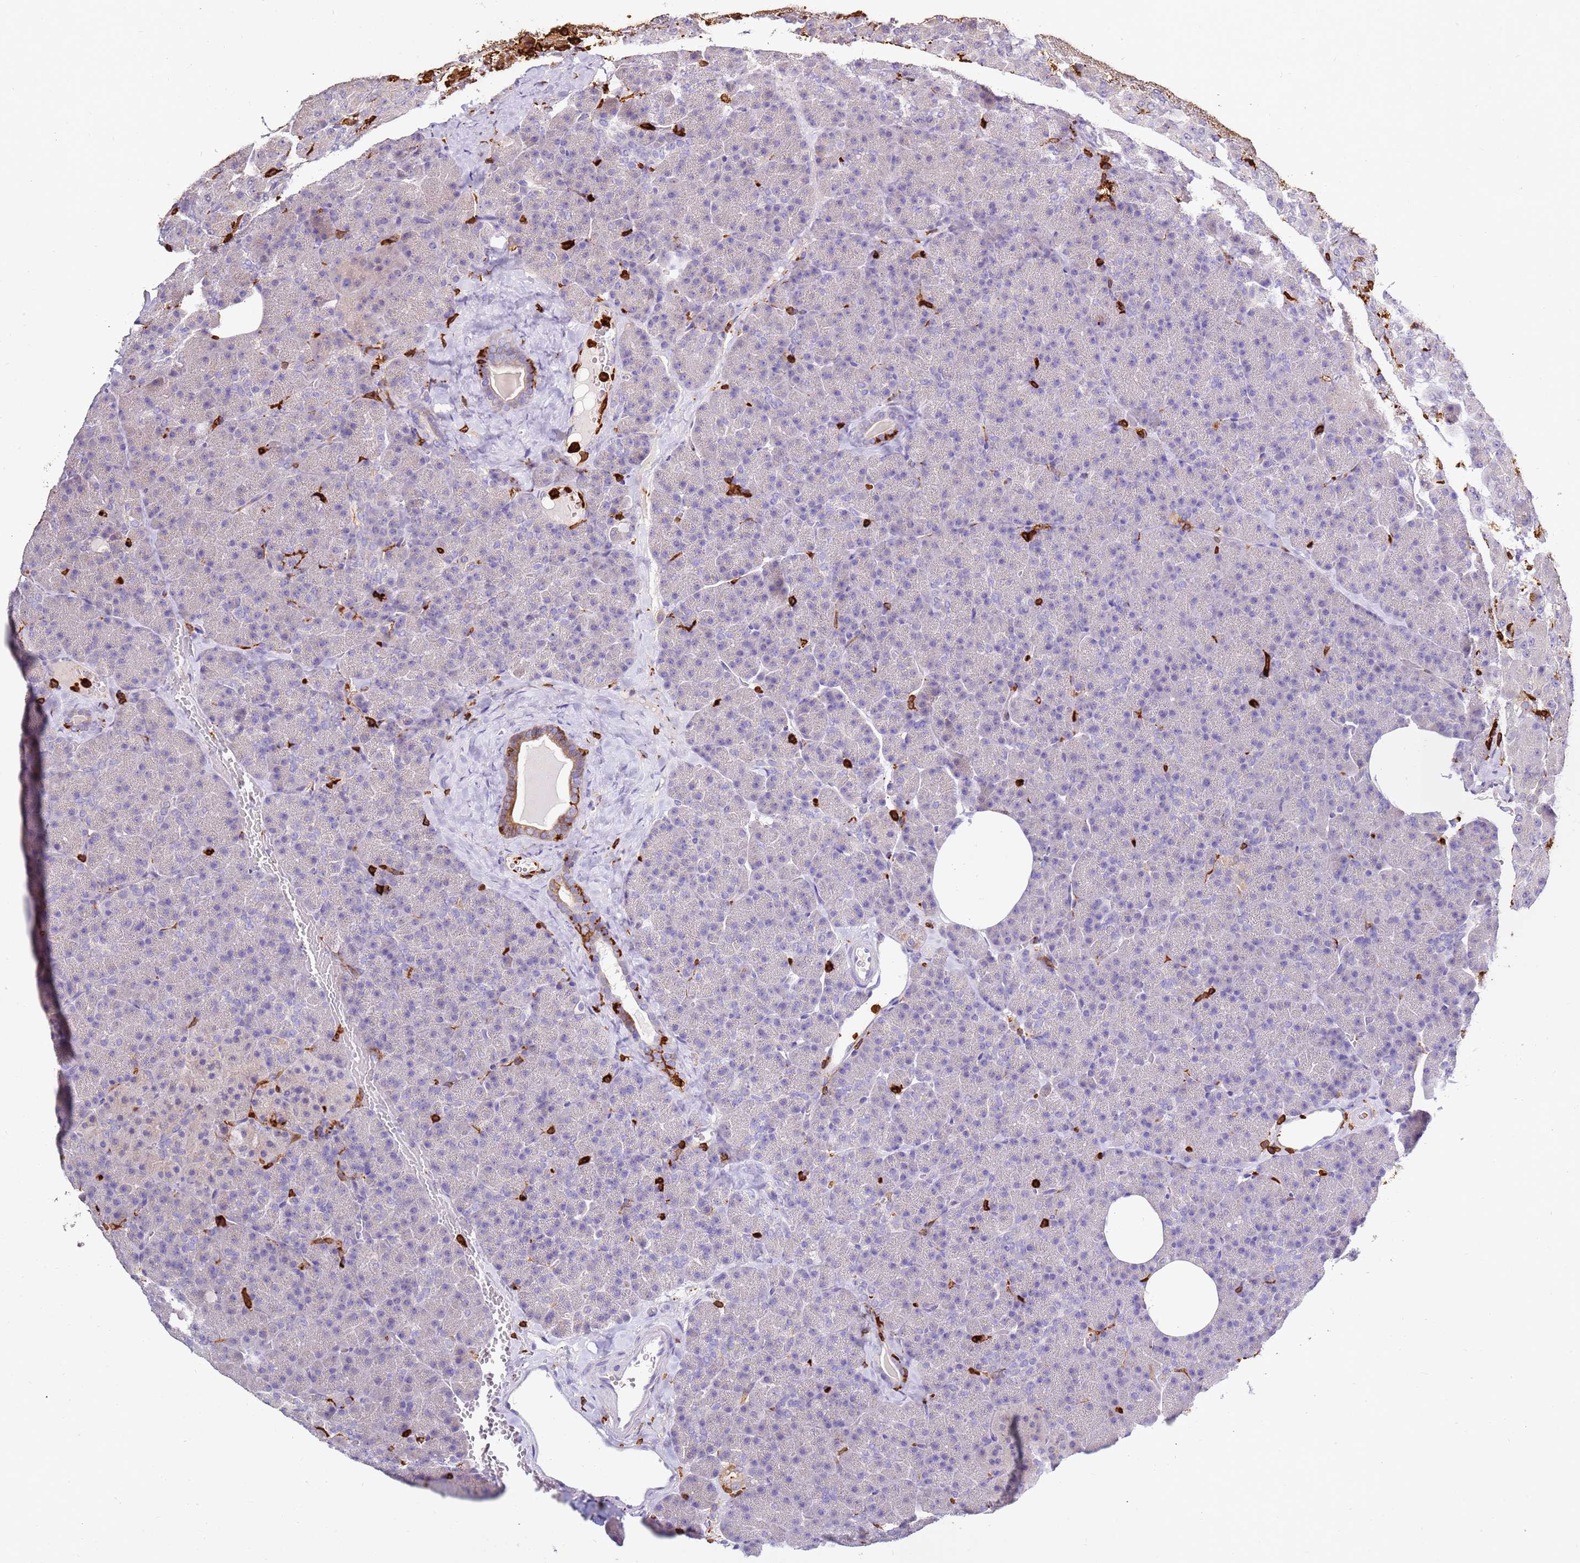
{"staining": {"intensity": "negative", "quantity": "none", "location": "none"}, "tissue": "pancreas", "cell_type": "Exocrine glandular cells", "image_type": "normal", "snomed": [{"axis": "morphology", "description": "Normal tissue, NOS"}, {"axis": "morphology", "description": "Carcinoid, malignant, NOS"}, {"axis": "topography", "description": "Pancreas"}], "caption": "Exocrine glandular cells show no significant protein staining in normal pancreas. (Stains: DAB (3,3'-diaminobenzidine) immunohistochemistry with hematoxylin counter stain, Microscopy: brightfield microscopy at high magnification).", "gene": "CORO1A", "patient": {"sex": "female", "age": 35}}